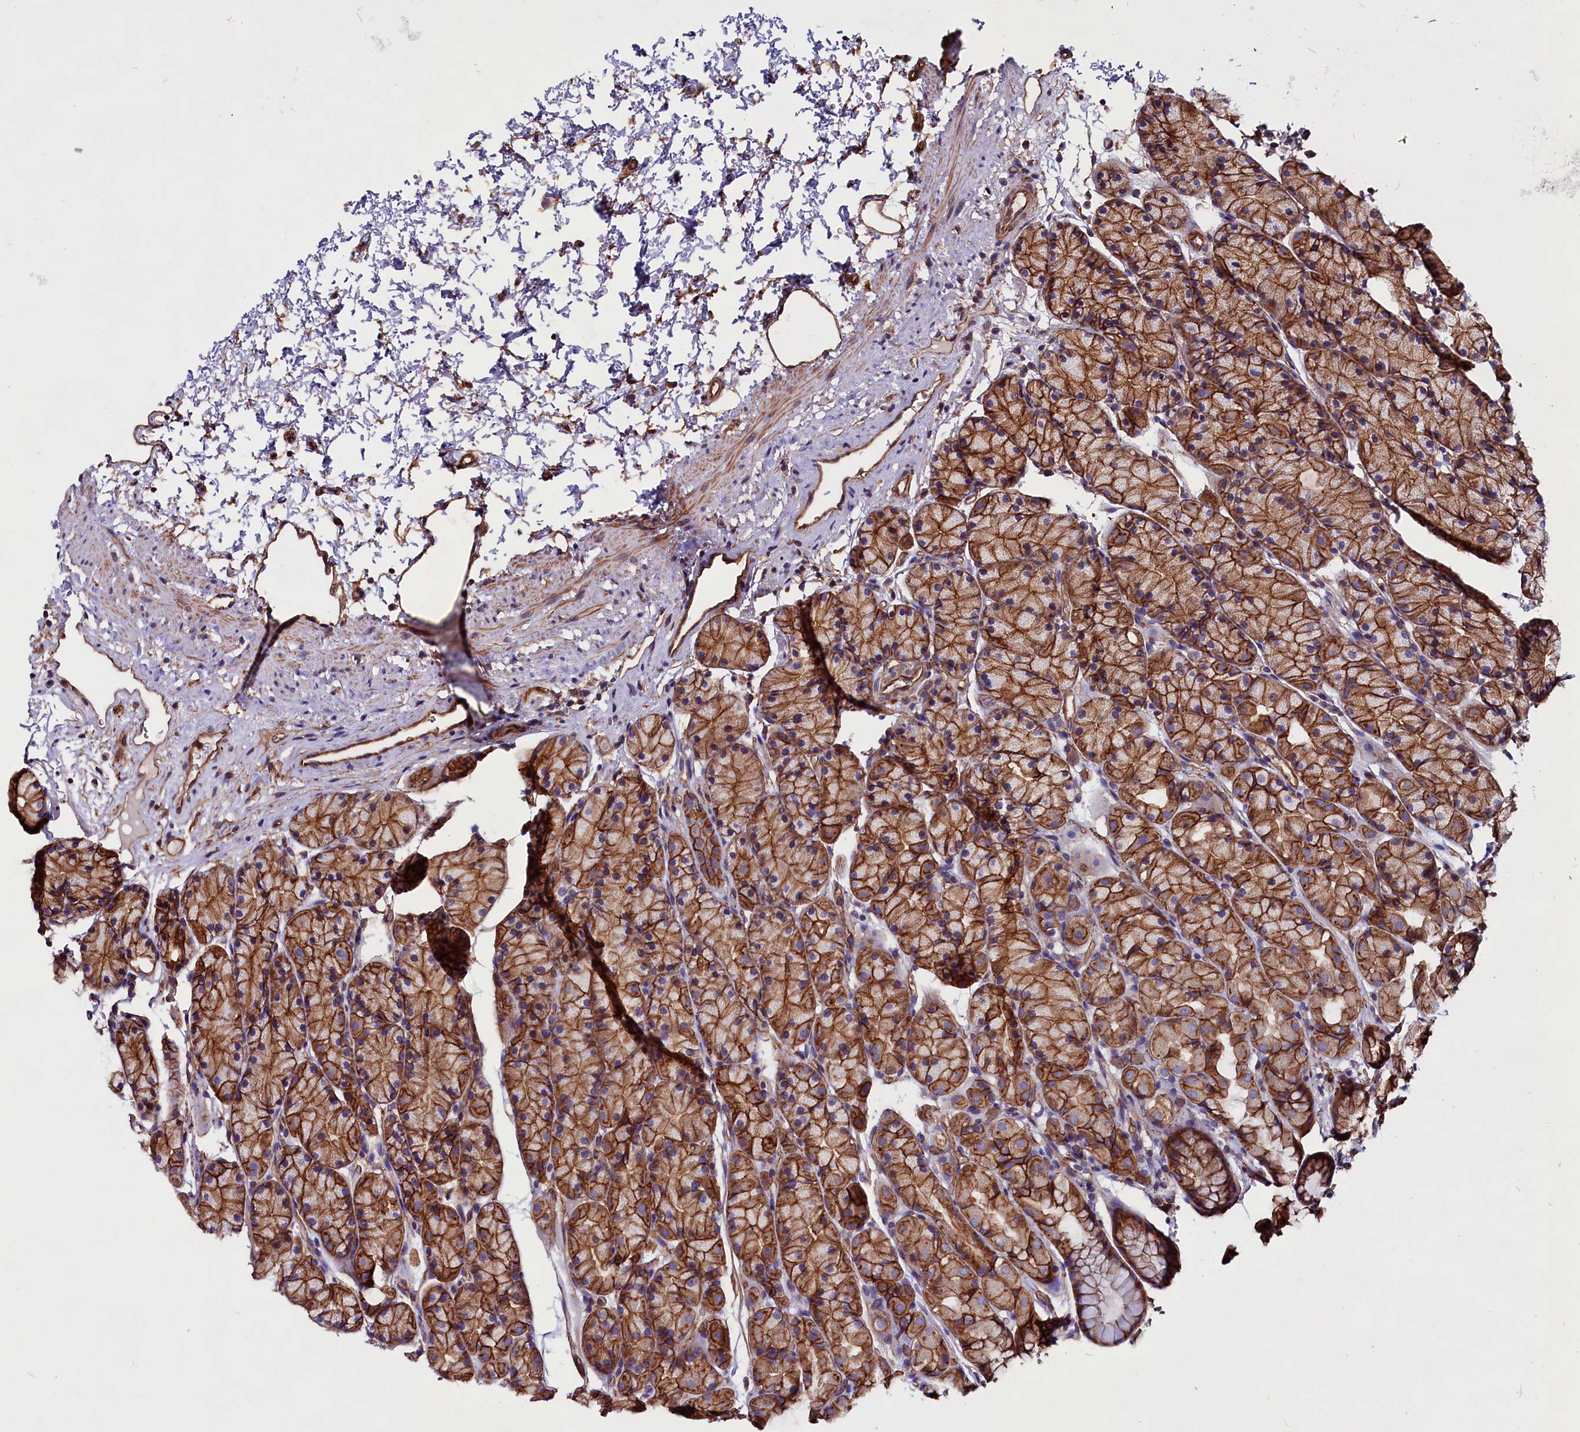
{"staining": {"intensity": "strong", "quantity": ">75%", "location": "cytoplasmic/membranous"}, "tissue": "stomach", "cell_type": "Glandular cells", "image_type": "normal", "snomed": [{"axis": "morphology", "description": "Normal tissue, NOS"}, {"axis": "topography", "description": "Stomach, upper"}, {"axis": "topography", "description": "Stomach"}], "caption": "Unremarkable stomach reveals strong cytoplasmic/membranous expression in approximately >75% of glandular cells, visualized by immunohistochemistry. (DAB IHC with brightfield microscopy, high magnification).", "gene": "ZNF749", "patient": {"sex": "male", "age": 47}}